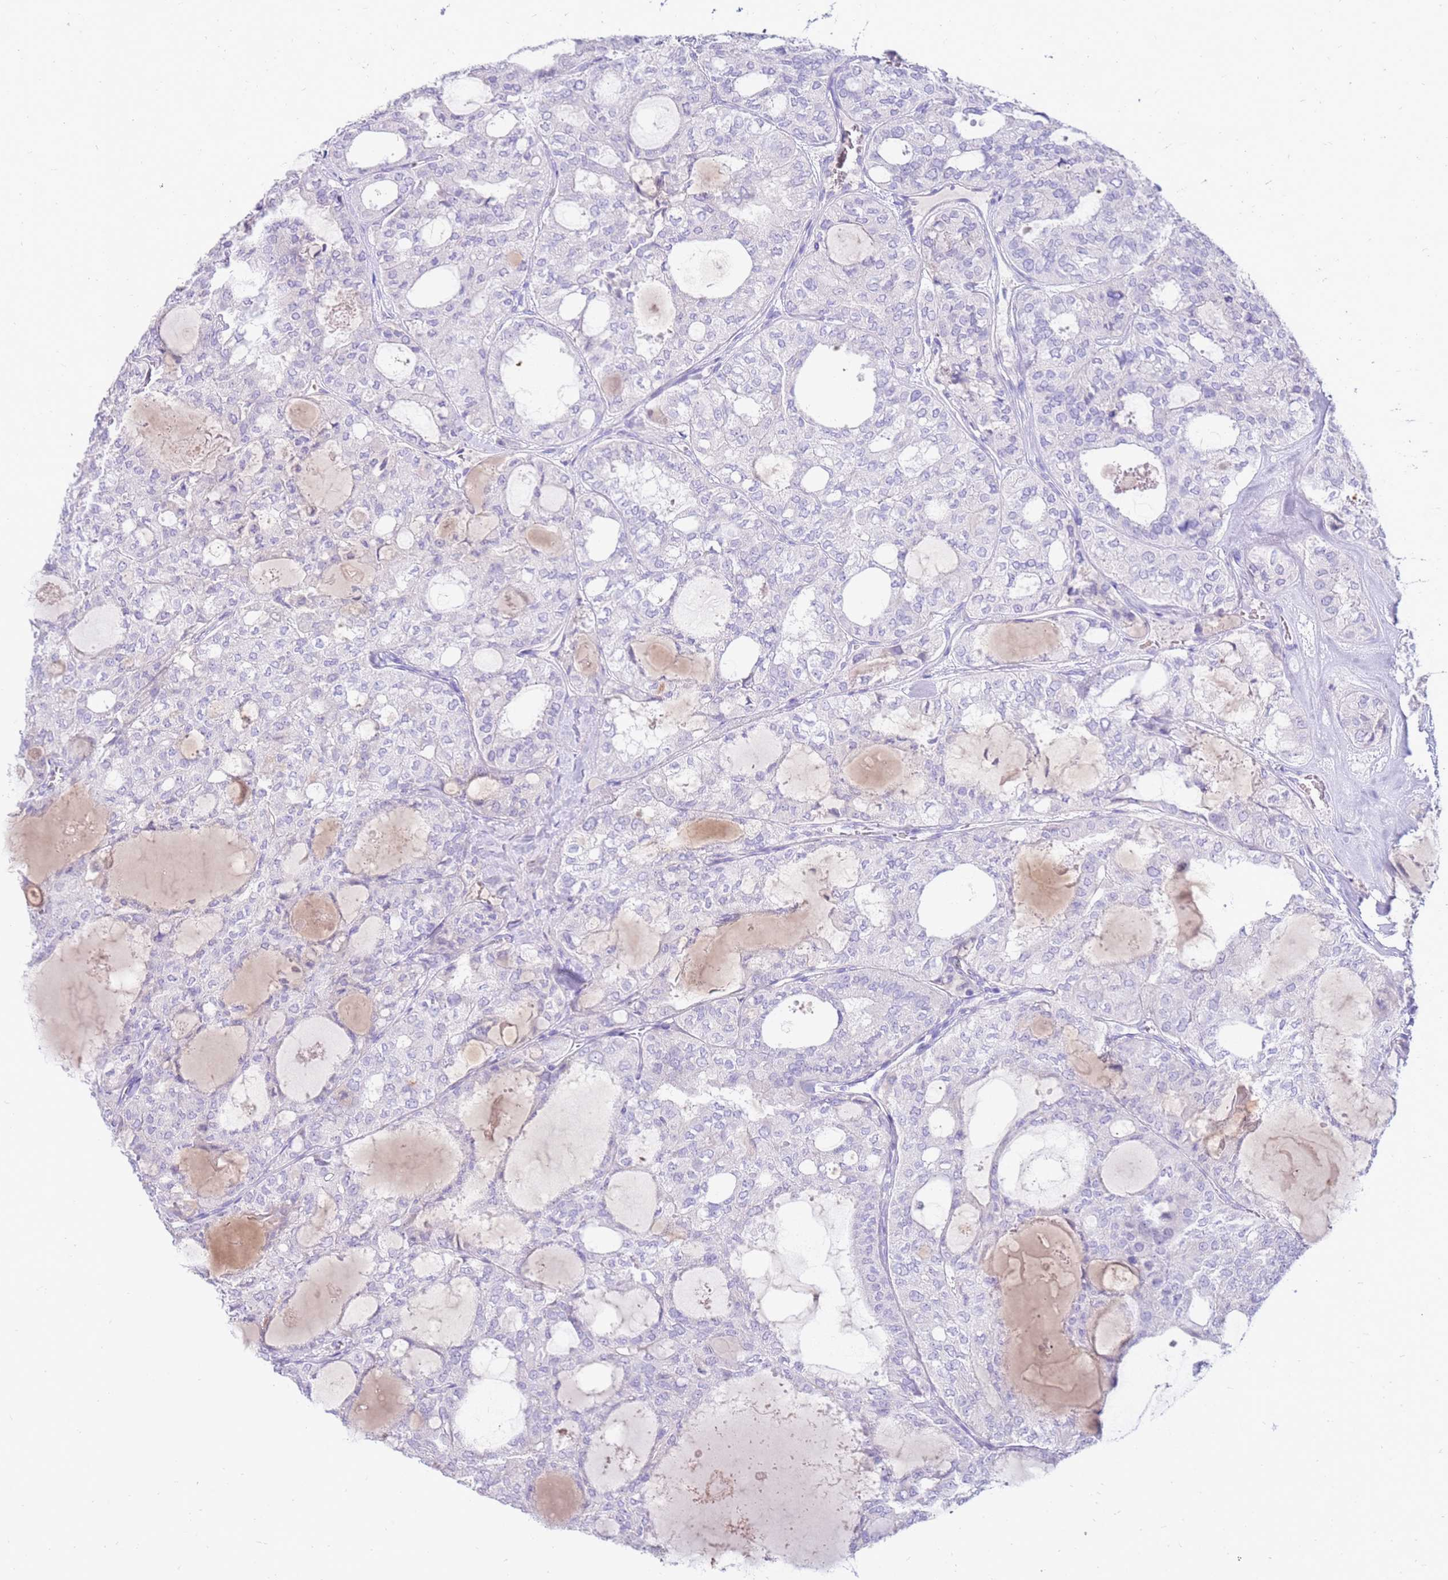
{"staining": {"intensity": "negative", "quantity": "none", "location": "none"}, "tissue": "thyroid cancer", "cell_type": "Tumor cells", "image_type": "cancer", "snomed": [{"axis": "morphology", "description": "Follicular adenoma carcinoma, NOS"}, {"axis": "topography", "description": "Thyroid gland"}], "caption": "A high-resolution micrograph shows immunohistochemistry staining of thyroid cancer, which displays no significant positivity in tumor cells.", "gene": "EVPLL", "patient": {"sex": "male", "age": 75}}